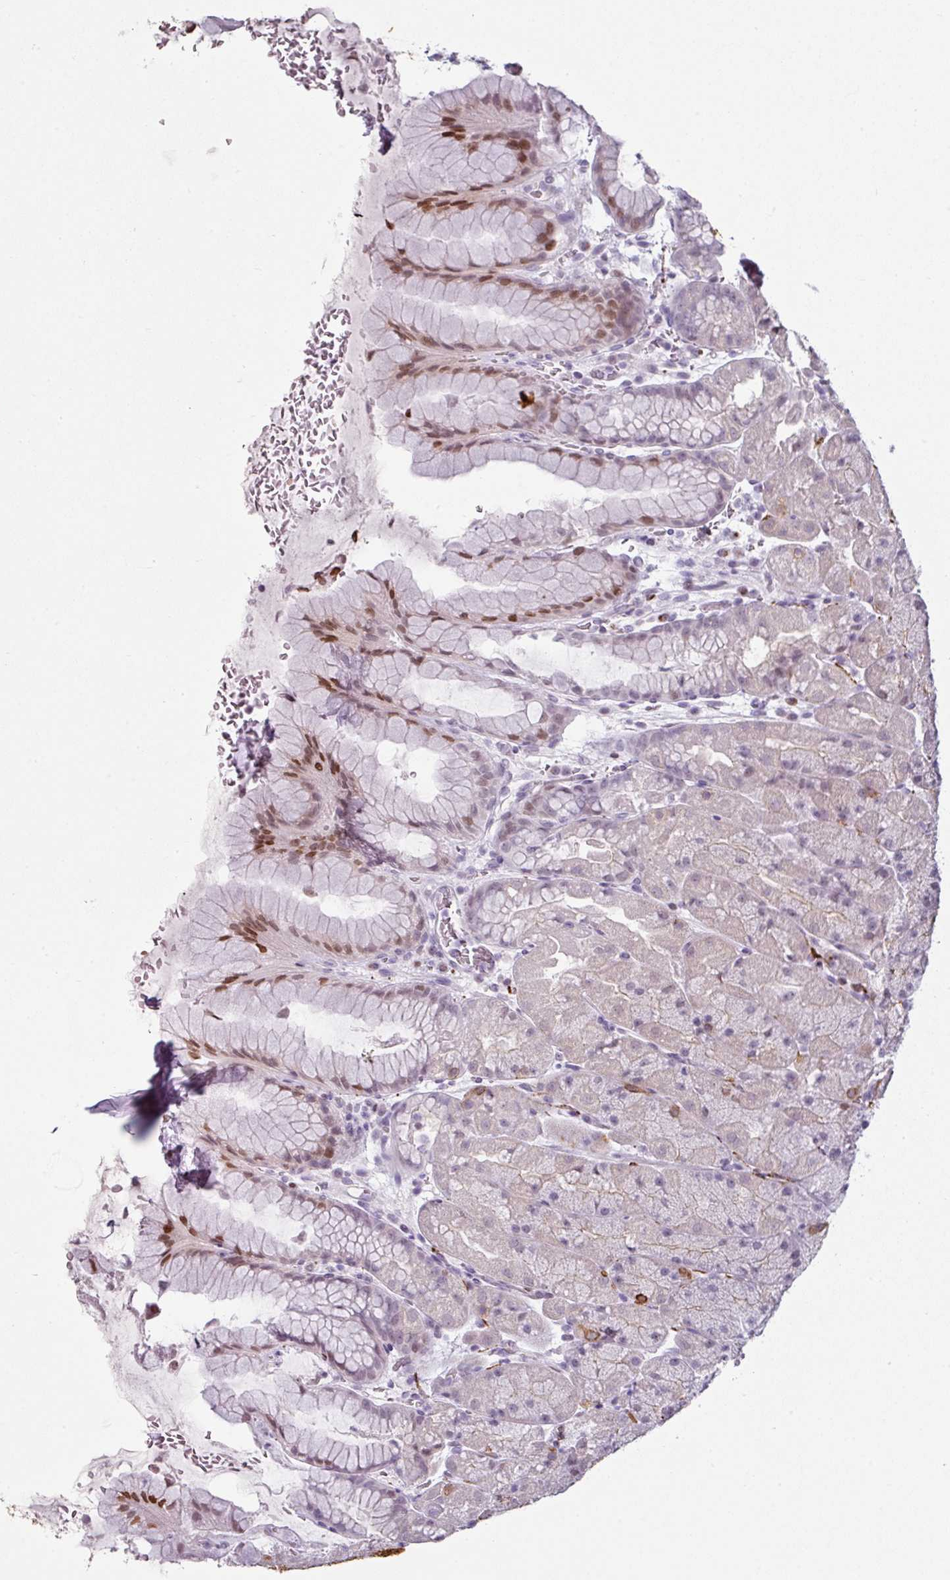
{"staining": {"intensity": "moderate", "quantity": "<25%", "location": "cytoplasmic/membranous,nuclear"}, "tissue": "stomach", "cell_type": "Glandular cells", "image_type": "normal", "snomed": [{"axis": "morphology", "description": "Normal tissue, NOS"}, {"axis": "topography", "description": "Stomach, upper"}, {"axis": "topography", "description": "Stomach, lower"}], "caption": "This micrograph exhibits normal stomach stained with immunohistochemistry to label a protein in brown. The cytoplasmic/membranous,nuclear of glandular cells show moderate positivity for the protein. Nuclei are counter-stained blue.", "gene": "SYT8", "patient": {"sex": "male", "age": 67}}